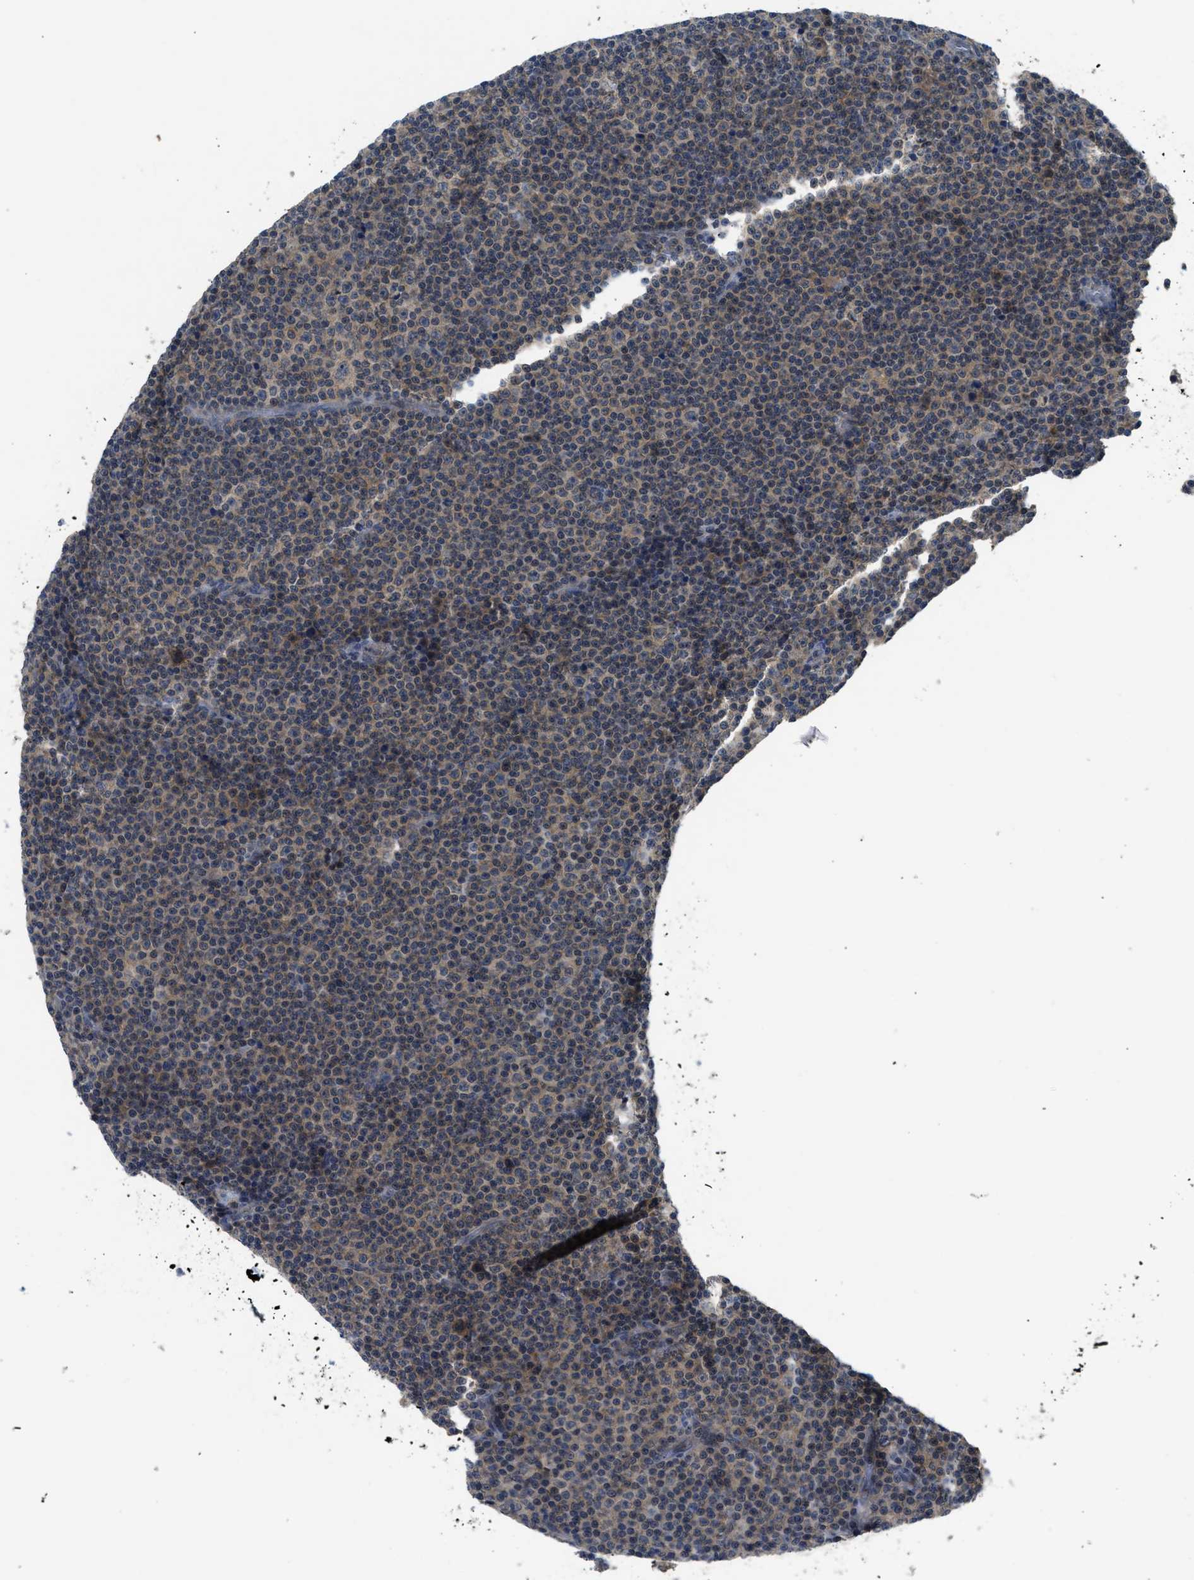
{"staining": {"intensity": "weak", "quantity": ">75%", "location": "cytoplasmic/membranous"}, "tissue": "lymphoma", "cell_type": "Tumor cells", "image_type": "cancer", "snomed": [{"axis": "morphology", "description": "Malignant lymphoma, non-Hodgkin's type, Low grade"}, {"axis": "topography", "description": "Lymph node"}], "caption": "IHC of human lymphoma reveals low levels of weak cytoplasmic/membranous positivity in about >75% of tumor cells.", "gene": "PDE7A", "patient": {"sex": "female", "age": 67}}